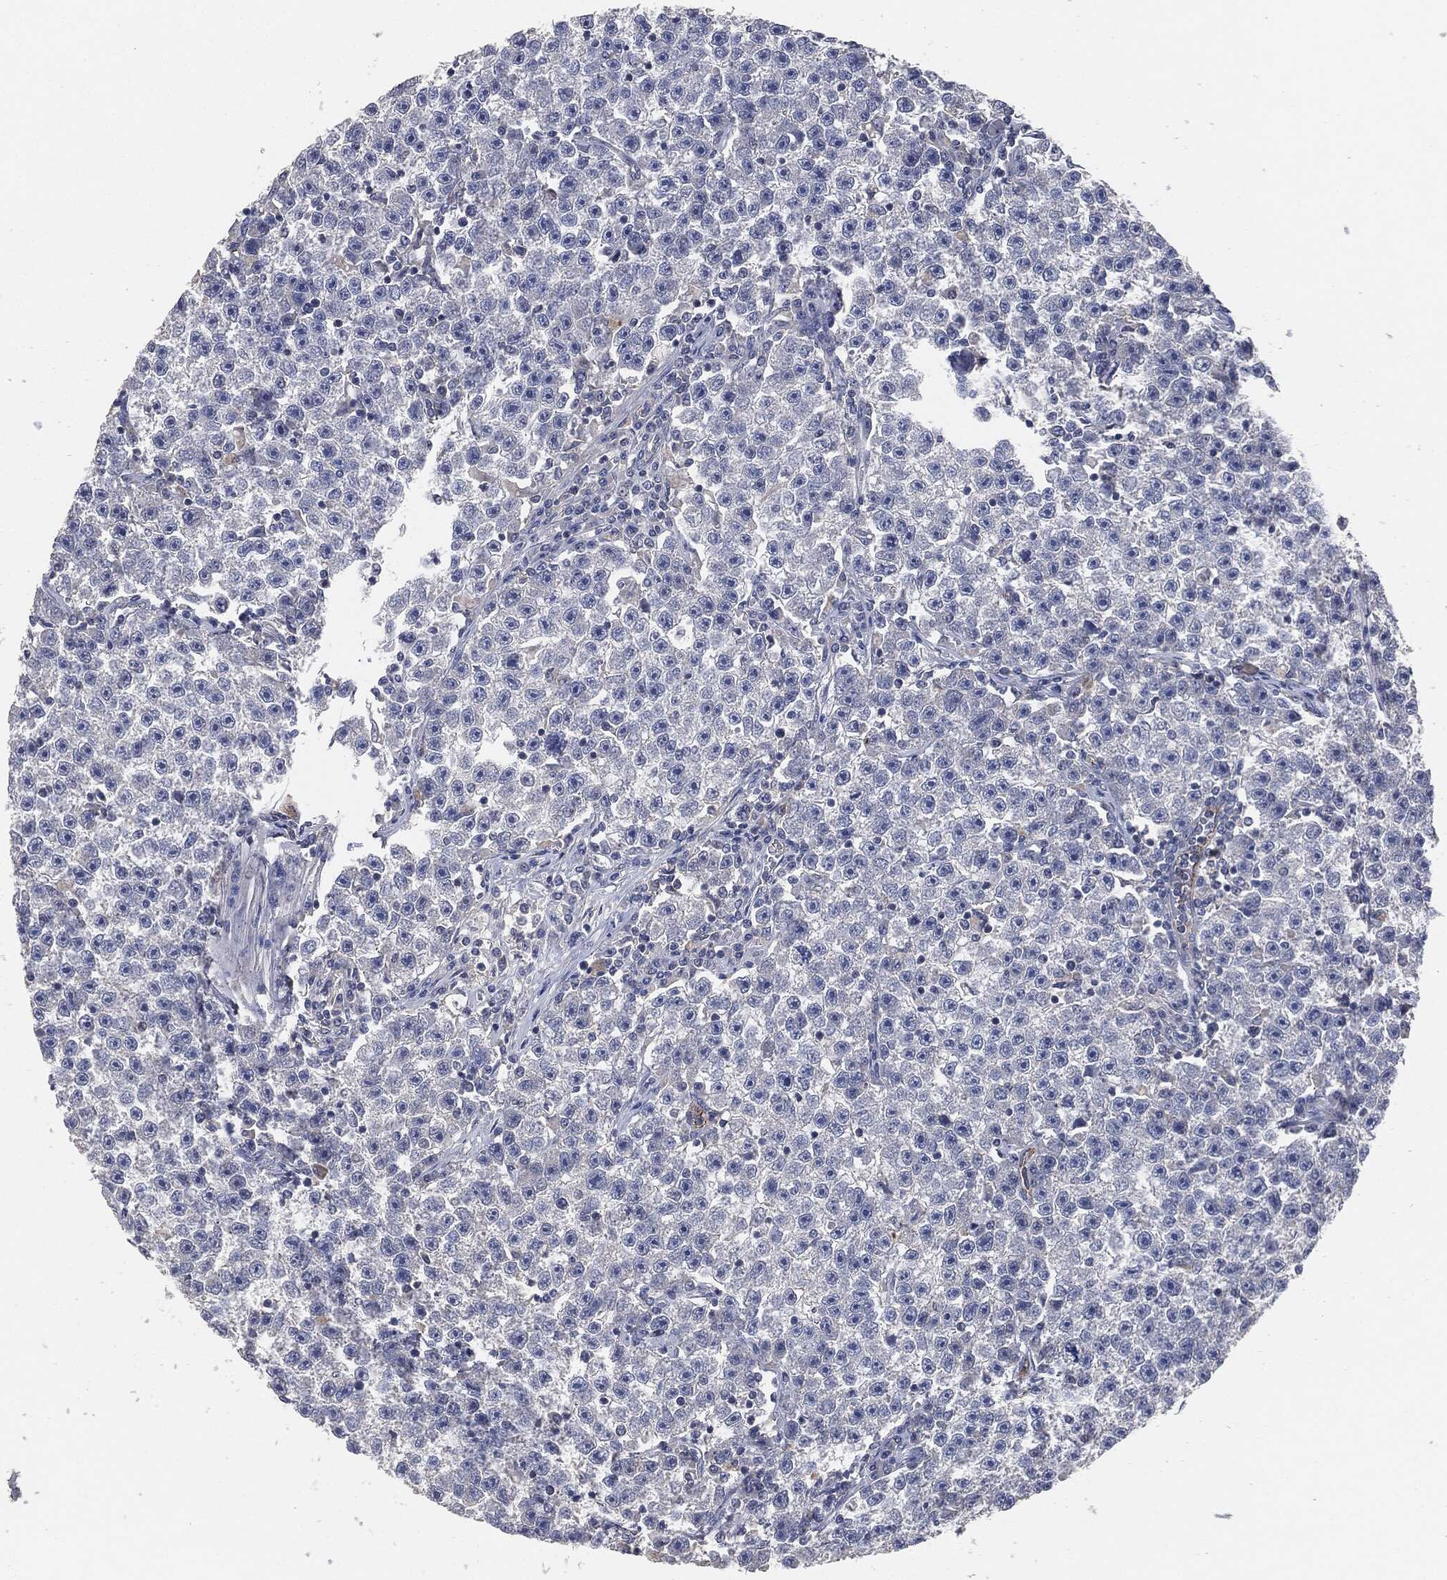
{"staining": {"intensity": "negative", "quantity": "none", "location": "none"}, "tissue": "testis cancer", "cell_type": "Tumor cells", "image_type": "cancer", "snomed": [{"axis": "morphology", "description": "Seminoma, NOS"}, {"axis": "topography", "description": "Testis"}], "caption": "Immunohistochemistry (IHC) histopathology image of neoplastic tissue: seminoma (testis) stained with DAB (3,3'-diaminobenzidine) exhibits no significant protein positivity in tumor cells. Brightfield microscopy of IHC stained with DAB (3,3'-diaminobenzidine) (brown) and hematoxylin (blue), captured at high magnification.", "gene": "APOB", "patient": {"sex": "male", "age": 22}}